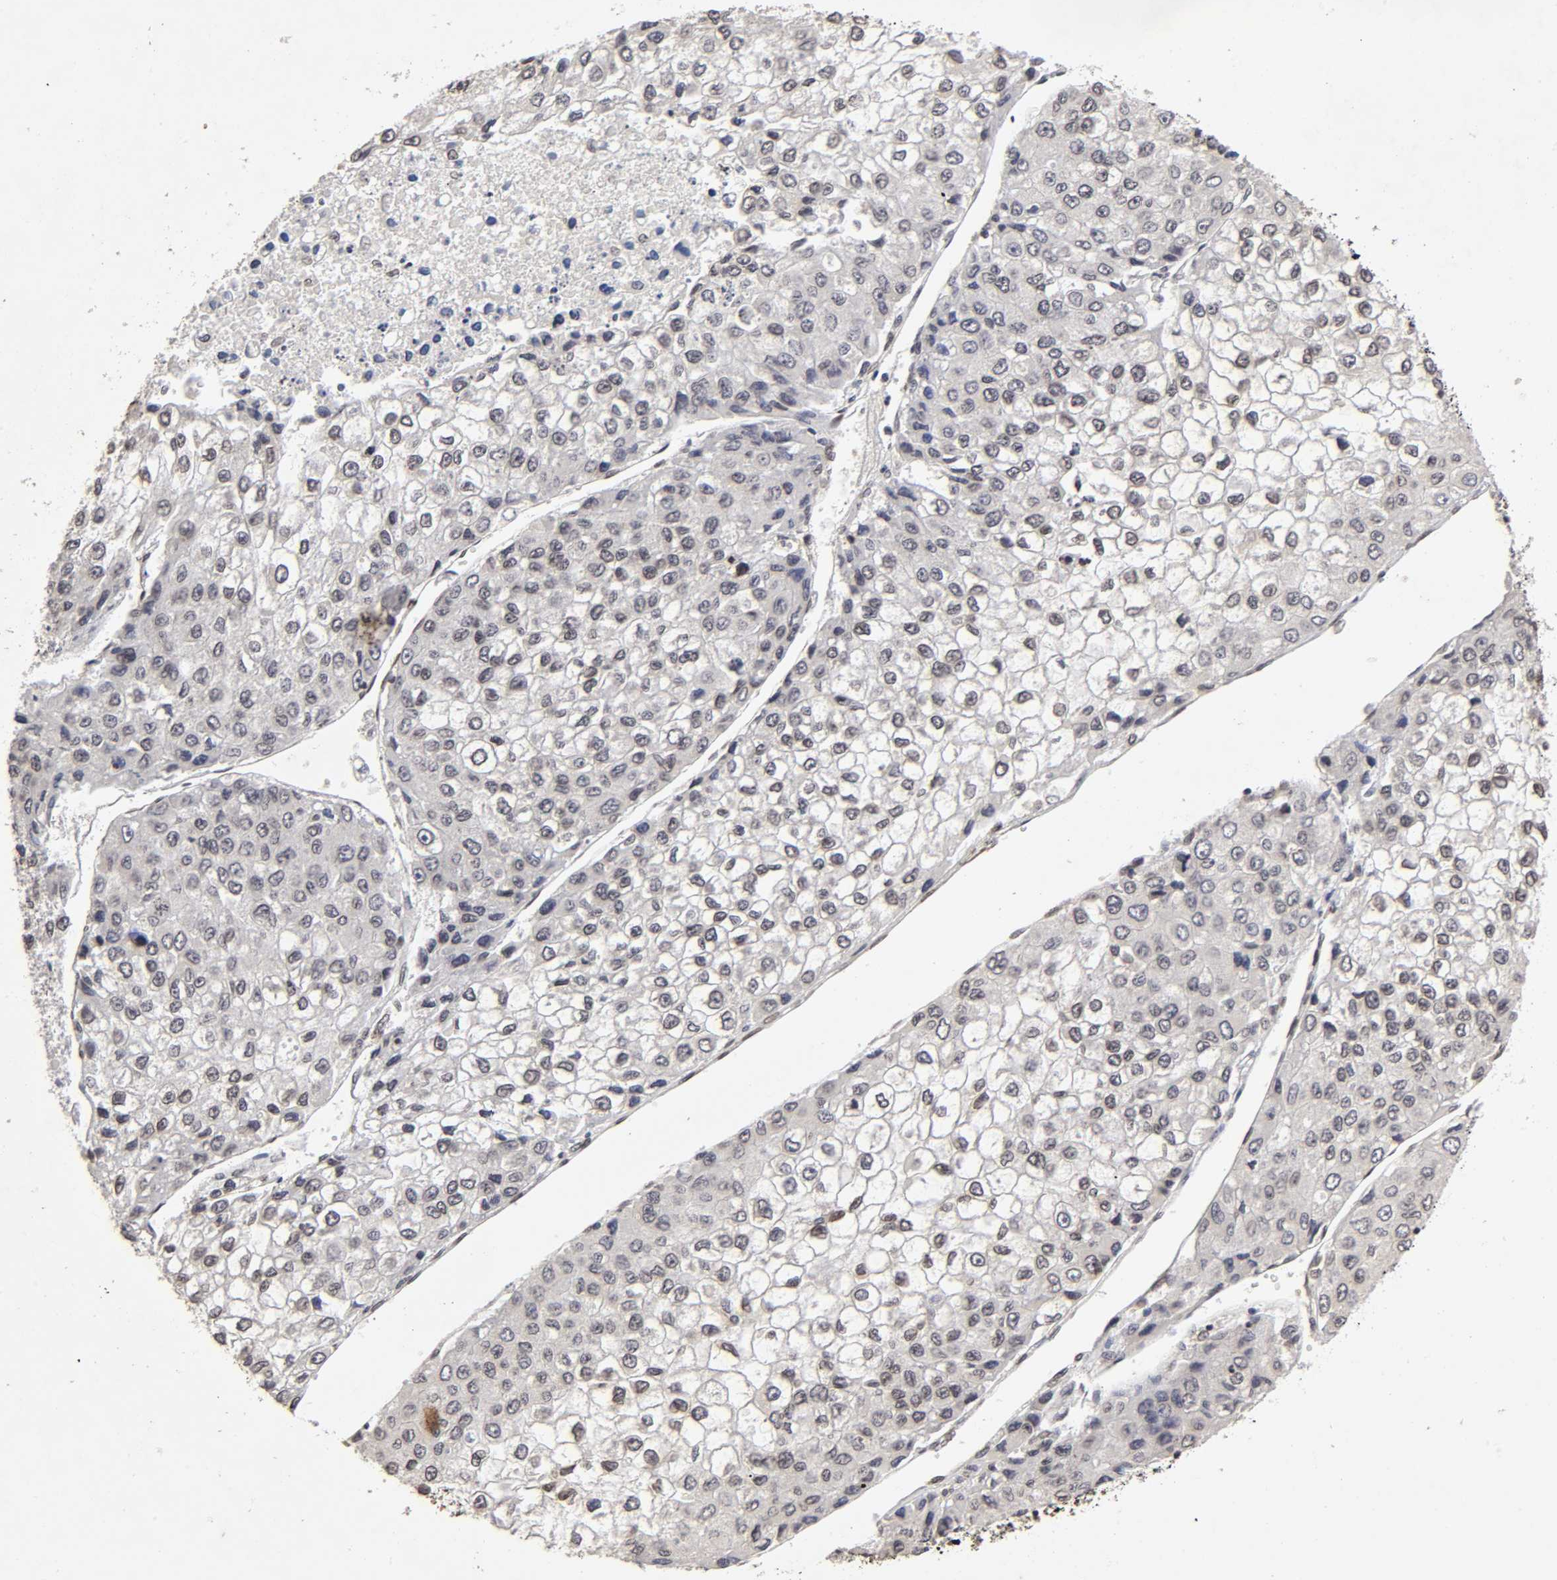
{"staining": {"intensity": "negative", "quantity": "none", "location": "none"}, "tissue": "liver cancer", "cell_type": "Tumor cells", "image_type": "cancer", "snomed": [{"axis": "morphology", "description": "Carcinoma, Hepatocellular, NOS"}, {"axis": "topography", "description": "Liver"}], "caption": "An immunohistochemistry image of liver cancer is shown. There is no staining in tumor cells of liver cancer. (DAB (3,3'-diaminobenzidine) IHC, high magnification).", "gene": "MLLT6", "patient": {"sex": "female", "age": 66}}